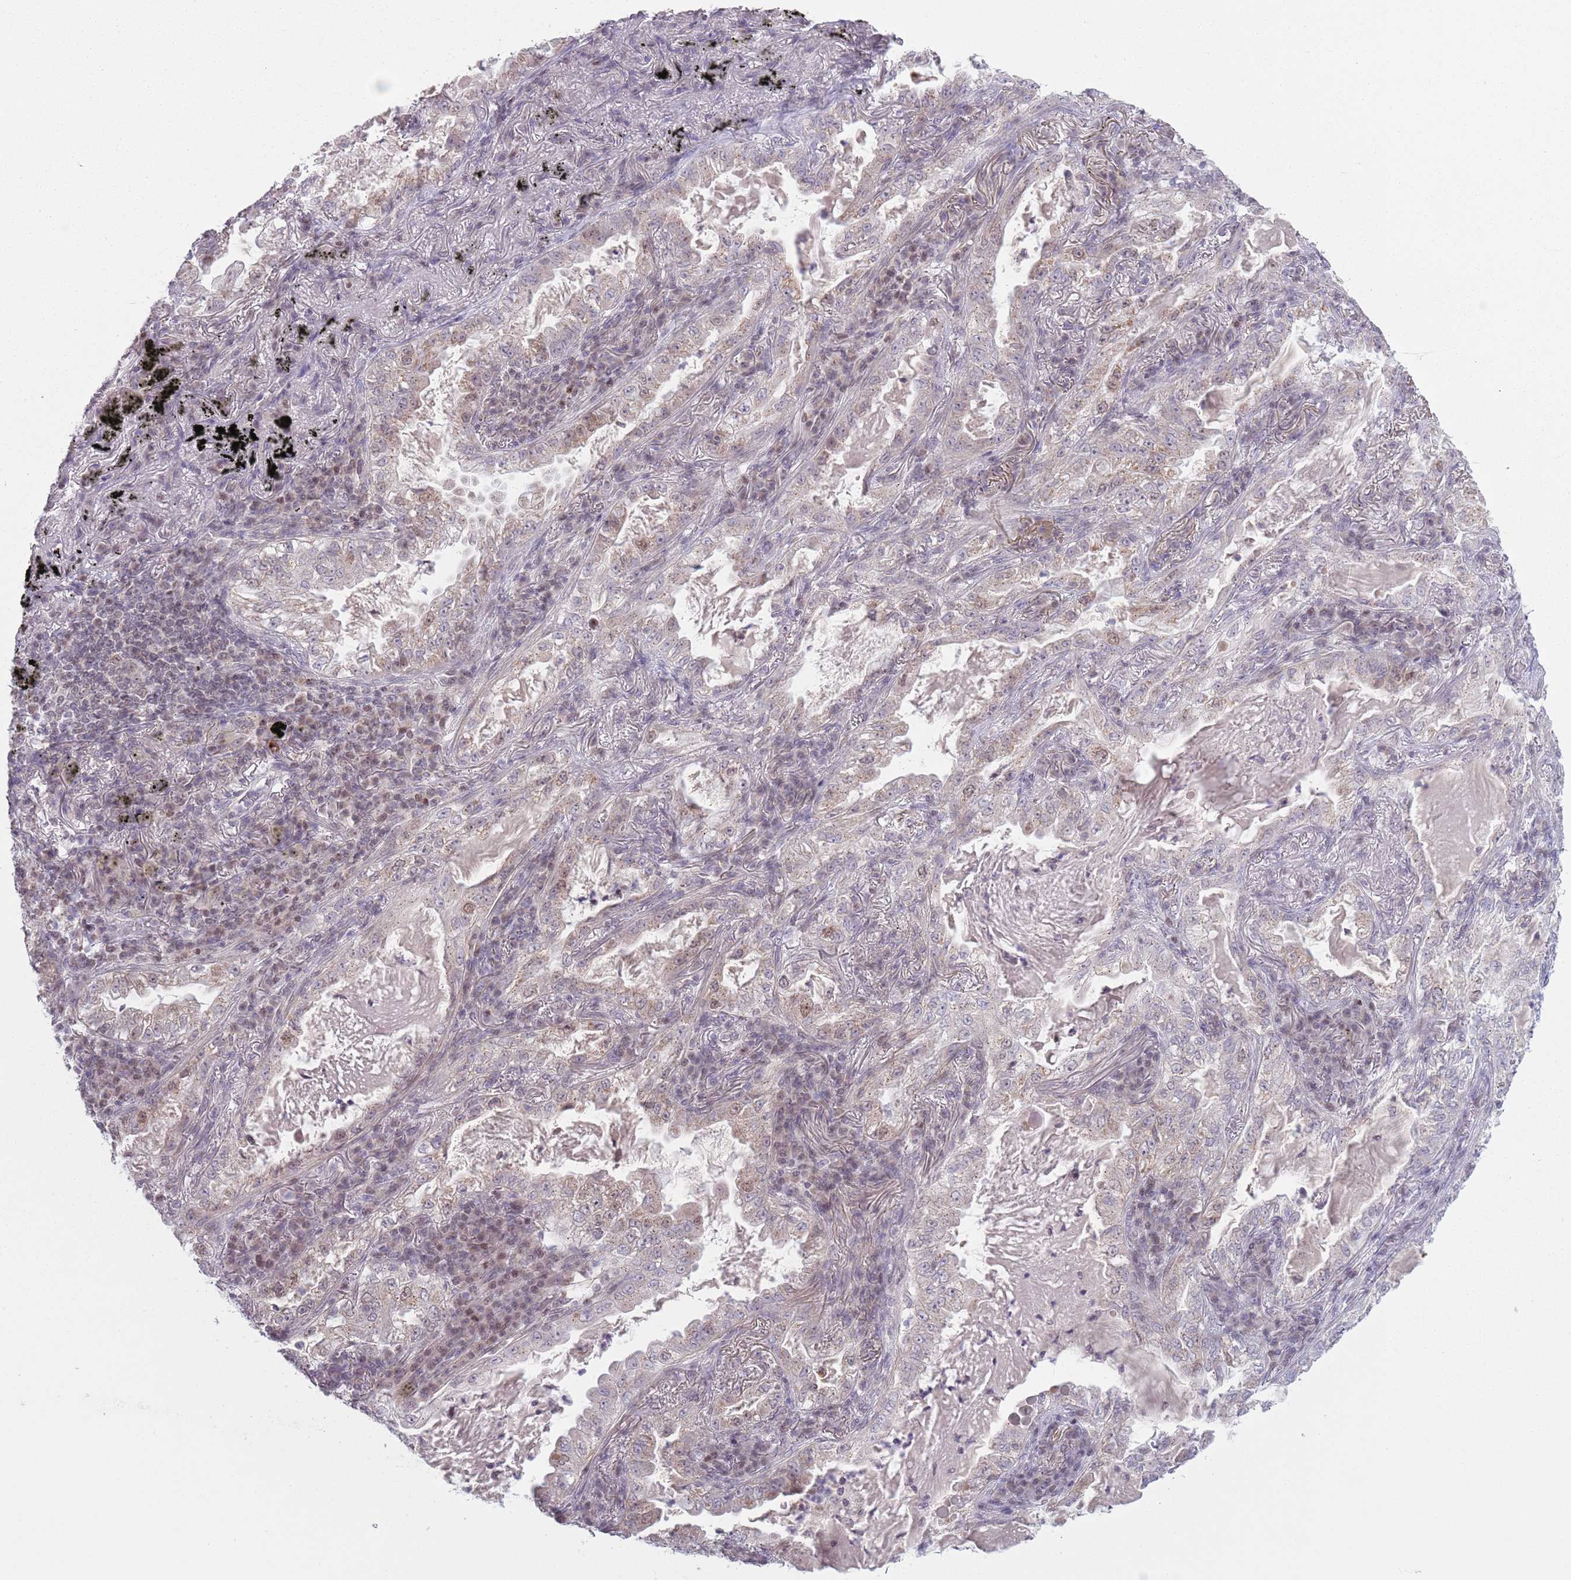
{"staining": {"intensity": "moderate", "quantity": "<25%", "location": "nuclear"}, "tissue": "lung cancer", "cell_type": "Tumor cells", "image_type": "cancer", "snomed": [{"axis": "morphology", "description": "Adenocarcinoma, NOS"}, {"axis": "topography", "description": "Lung"}], "caption": "Moderate nuclear expression is appreciated in approximately <25% of tumor cells in lung cancer.", "gene": "MRPL34", "patient": {"sex": "female", "age": 73}}